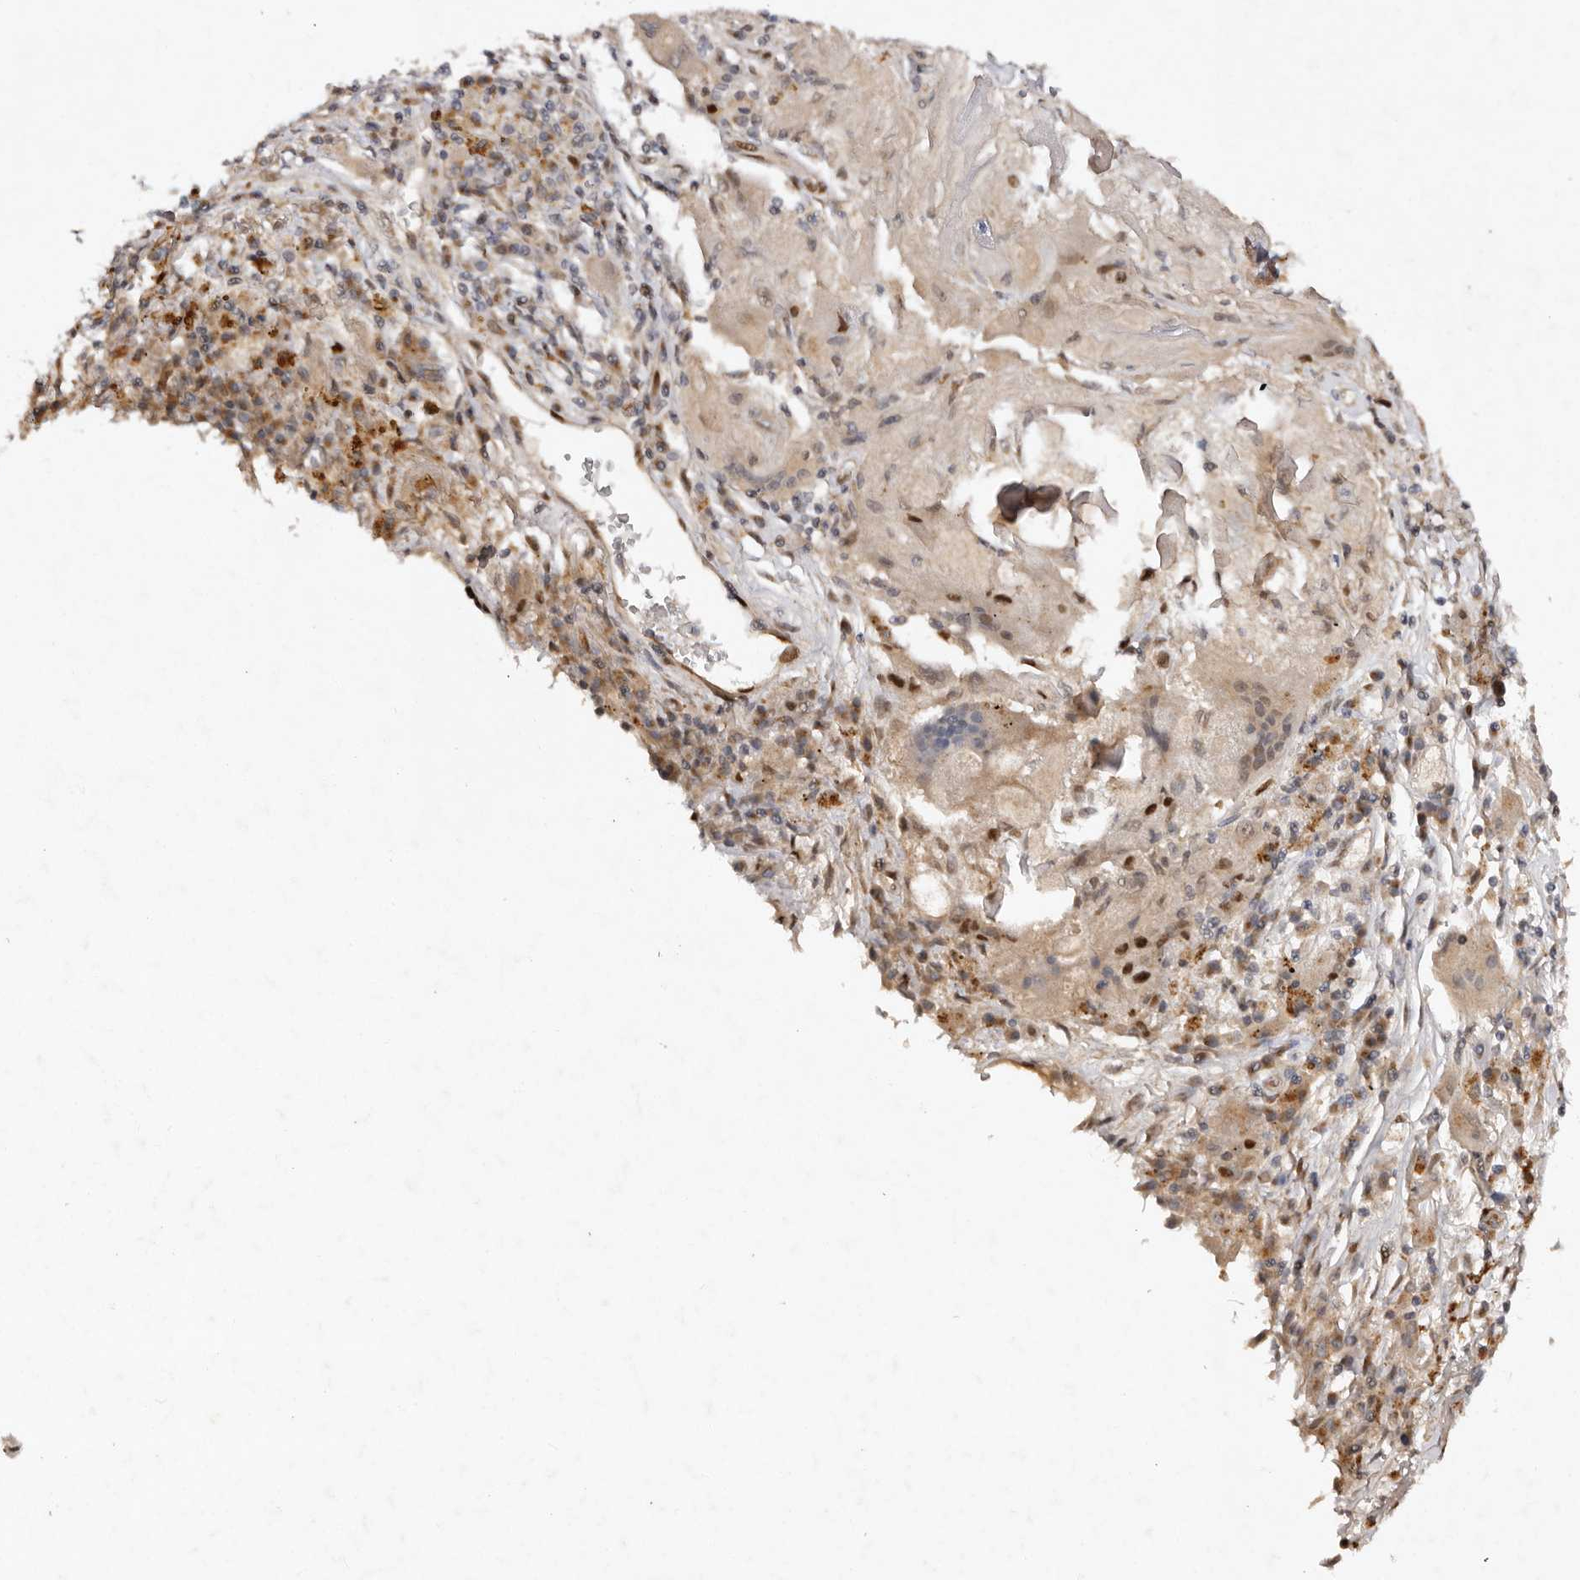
{"staining": {"intensity": "weak", "quantity": "<25%", "location": "cytoplasmic/membranous"}, "tissue": "lung cancer", "cell_type": "Tumor cells", "image_type": "cancer", "snomed": [{"axis": "morphology", "description": "Squamous cell carcinoma, NOS"}, {"axis": "topography", "description": "Lung"}], "caption": "There is no significant positivity in tumor cells of lung squamous cell carcinoma.", "gene": "KLF7", "patient": {"sex": "male", "age": 61}}